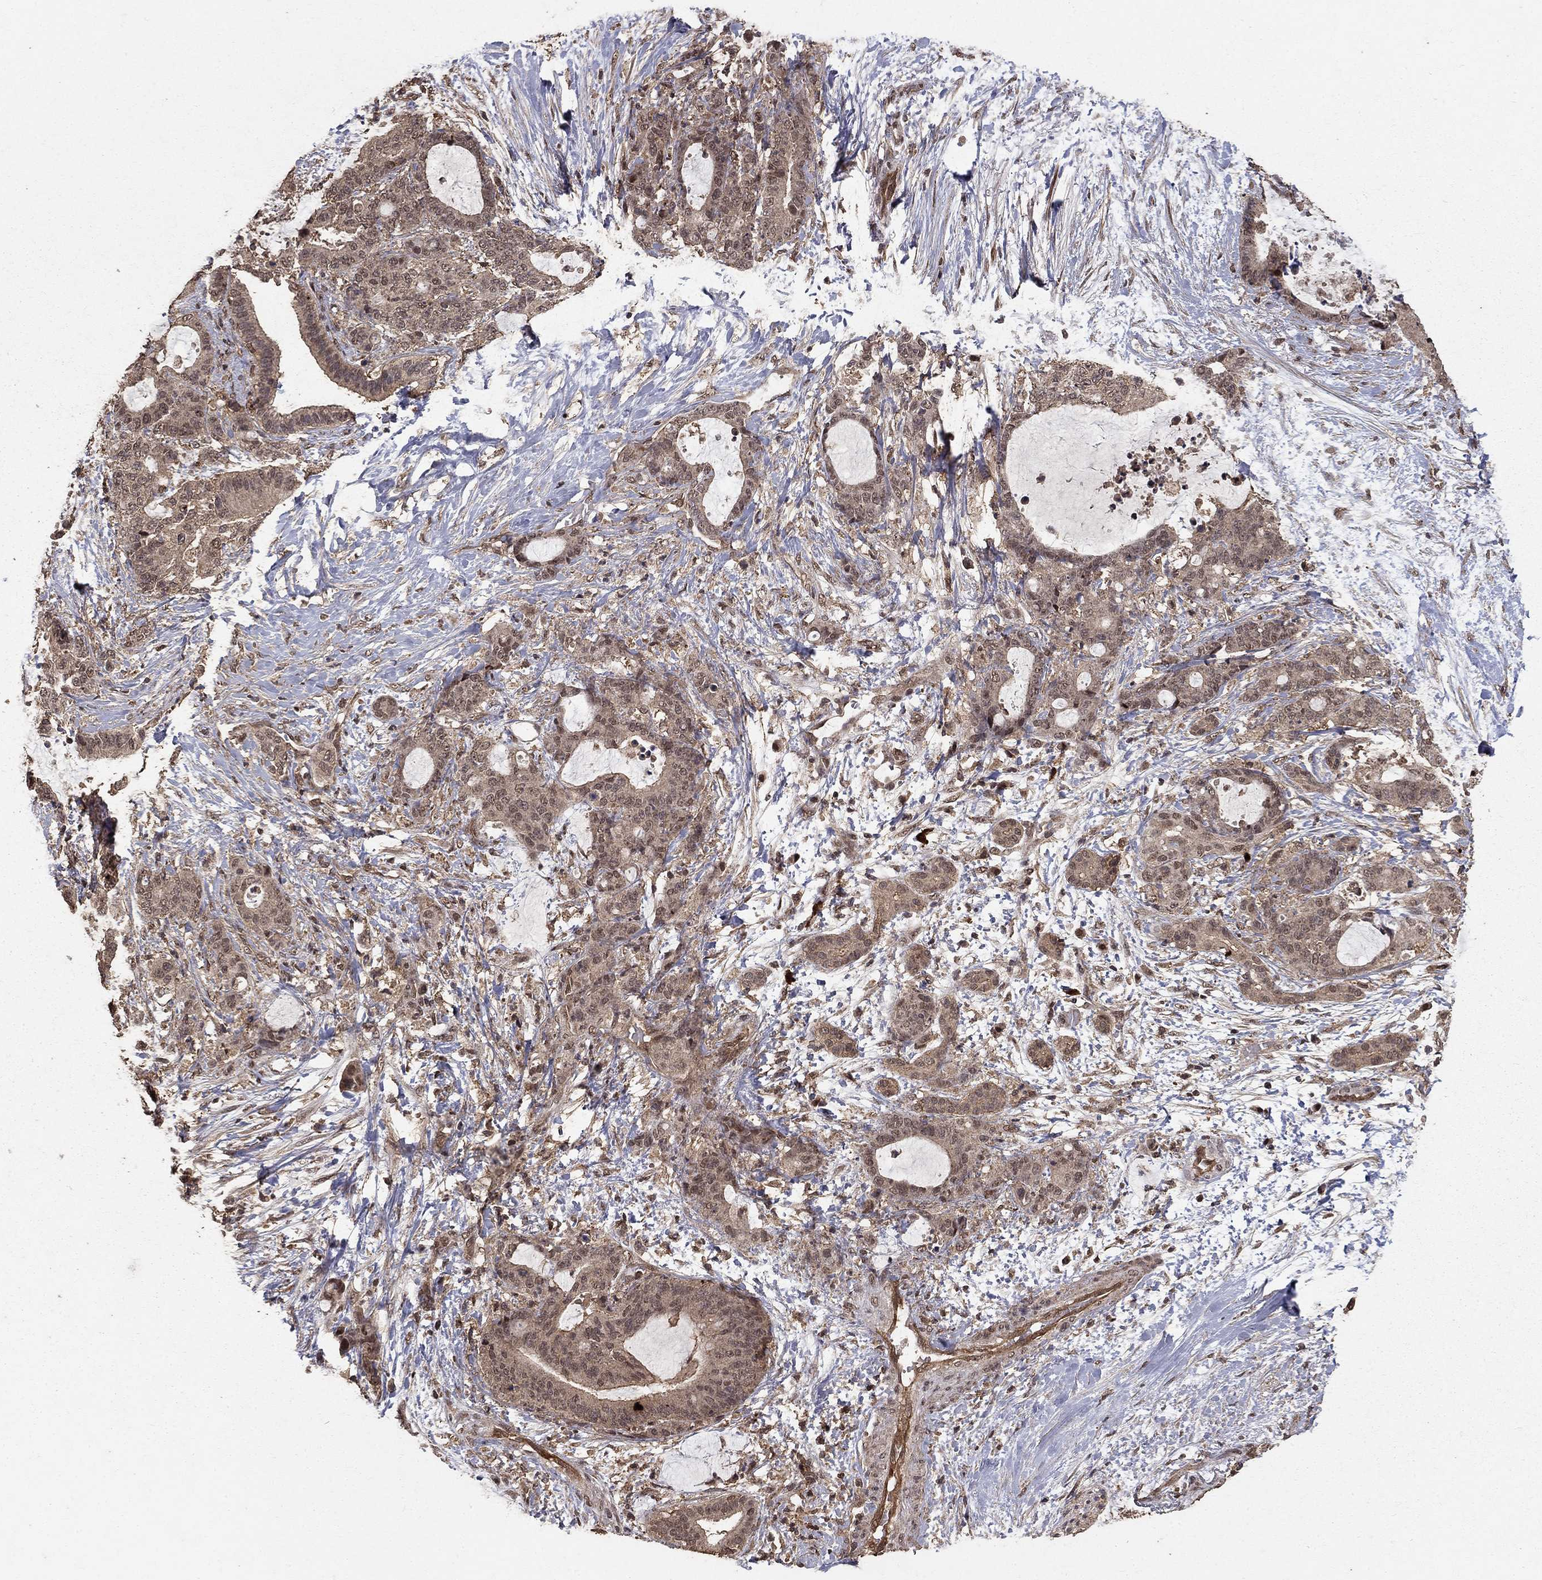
{"staining": {"intensity": "weak", "quantity": "25%-75%", "location": "cytoplasmic/membranous"}, "tissue": "liver cancer", "cell_type": "Tumor cells", "image_type": "cancer", "snomed": [{"axis": "morphology", "description": "Cholangiocarcinoma"}, {"axis": "topography", "description": "Liver"}], "caption": "Immunohistochemical staining of human liver cancer exhibits low levels of weak cytoplasmic/membranous staining in about 25%-75% of tumor cells. (IHC, brightfield microscopy, high magnification).", "gene": "PRDM1", "patient": {"sex": "female", "age": 73}}